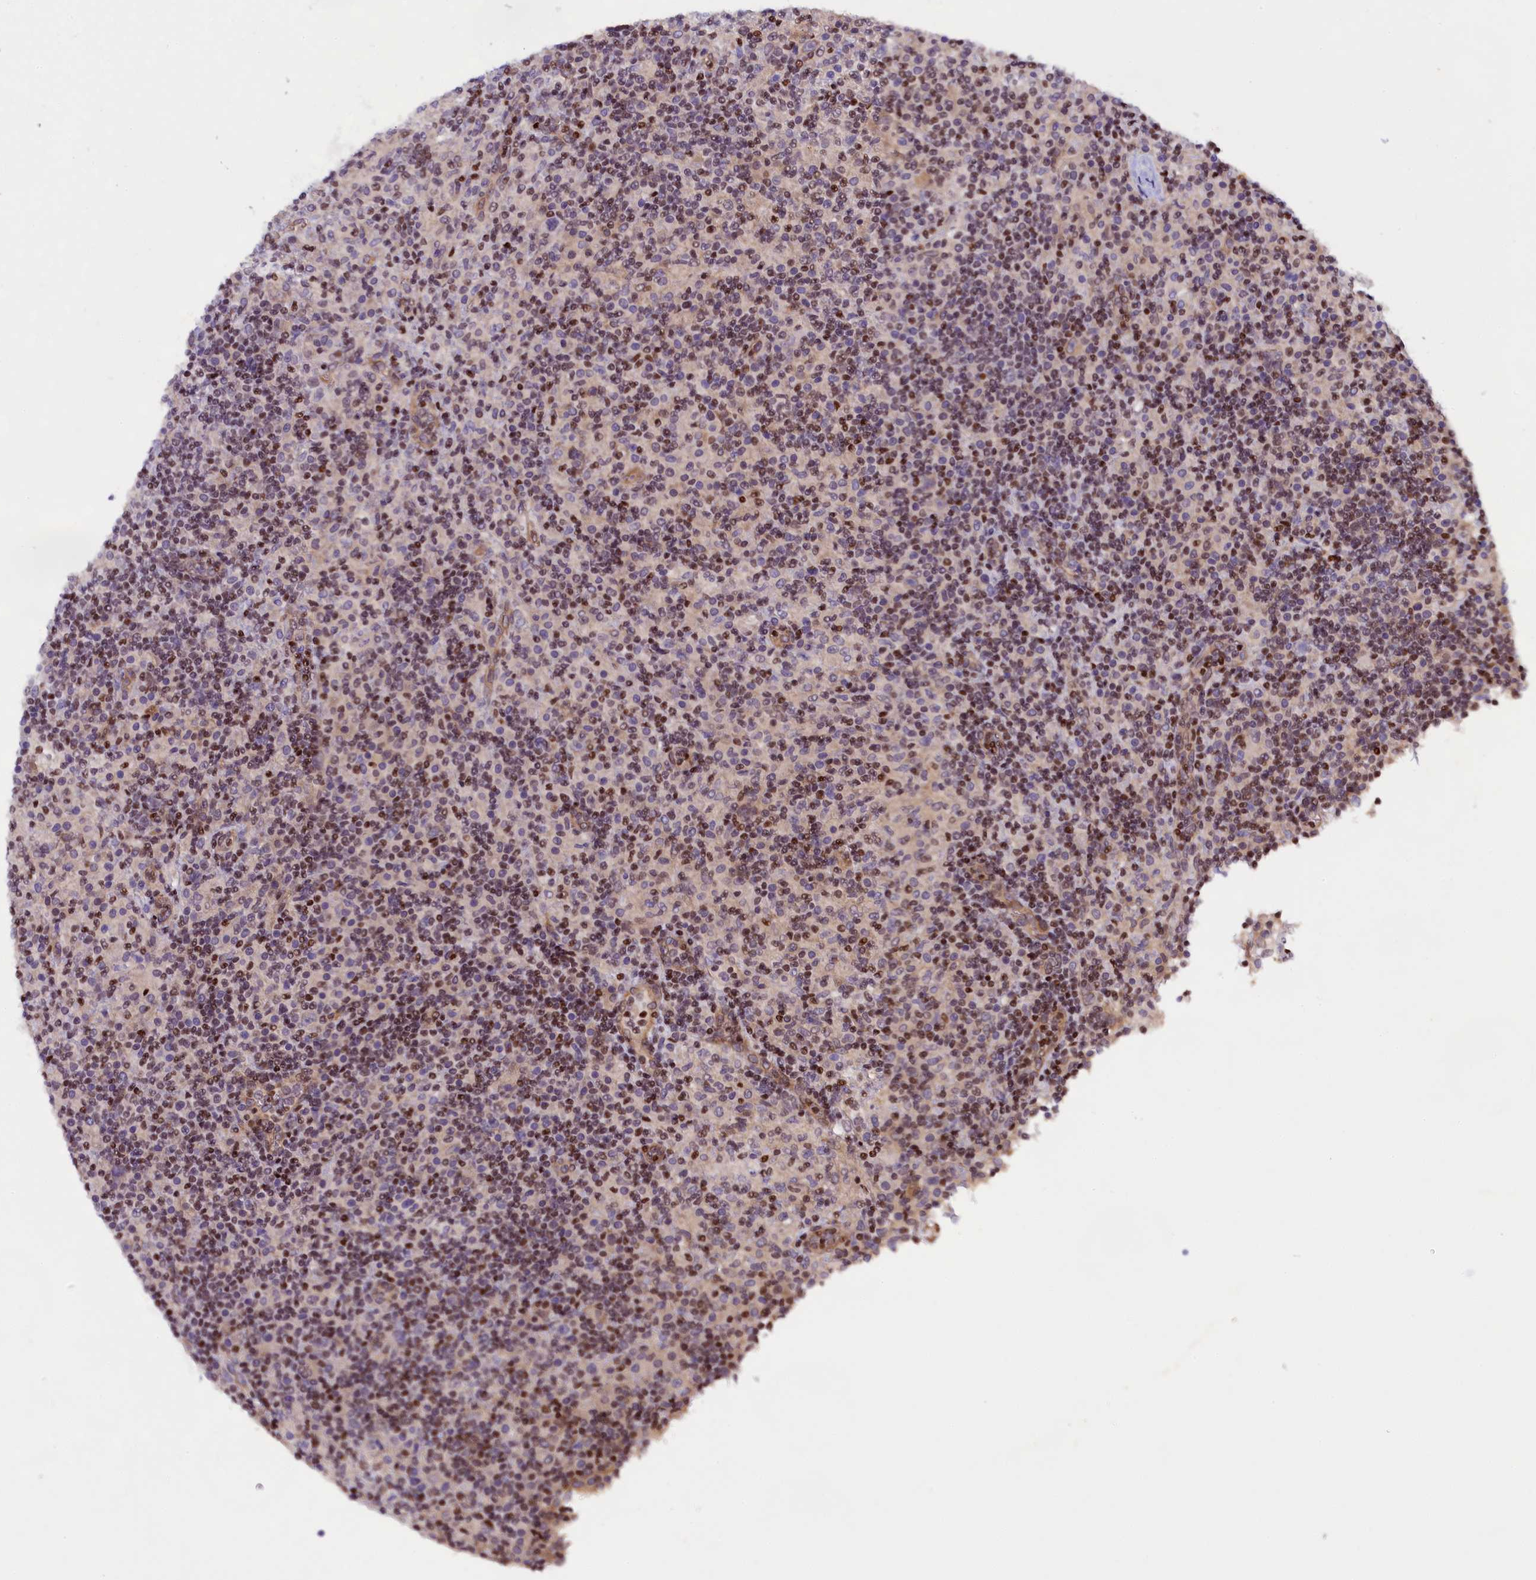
{"staining": {"intensity": "weak", "quantity": "<25%", "location": "cytoplasmic/membranous"}, "tissue": "lymphoma", "cell_type": "Tumor cells", "image_type": "cancer", "snomed": [{"axis": "morphology", "description": "Hodgkin's disease, NOS"}, {"axis": "topography", "description": "Lymph node"}], "caption": "Protein analysis of Hodgkin's disease displays no significant expression in tumor cells.", "gene": "SP4", "patient": {"sex": "male", "age": 70}}